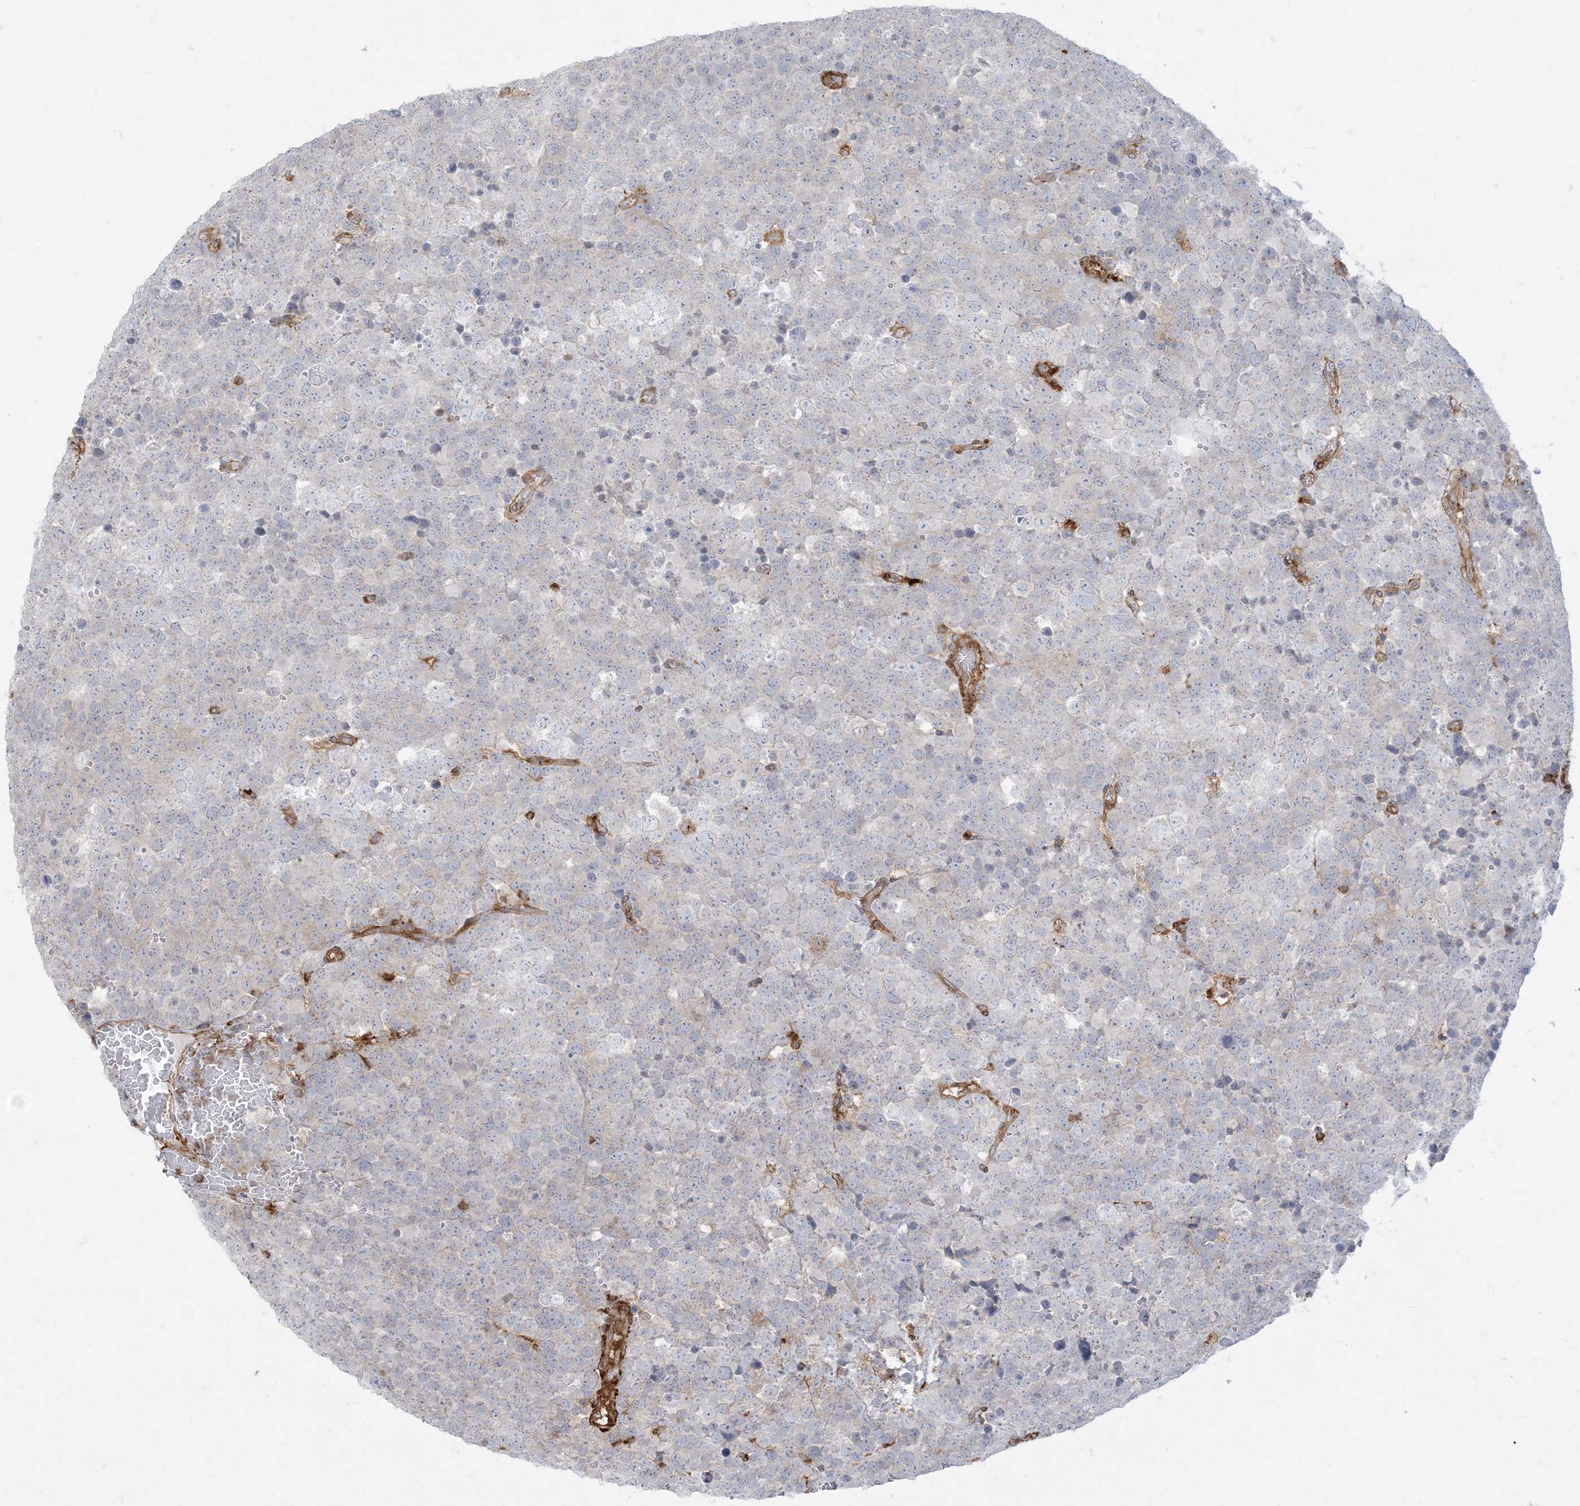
{"staining": {"intensity": "negative", "quantity": "none", "location": "none"}, "tissue": "testis cancer", "cell_type": "Tumor cells", "image_type": "cancer", "snomed": [{"axis": "morphology", "description": "Seminoma, NOS"}, {"axis": "topography", "description": "Testis"}], "caption": "Immunohistochemistry of testis cancer (seminoma) reveals no positivity in tumor cells.", "gene": "DERL3", "patient": {"sex": "male", "age": 71}}